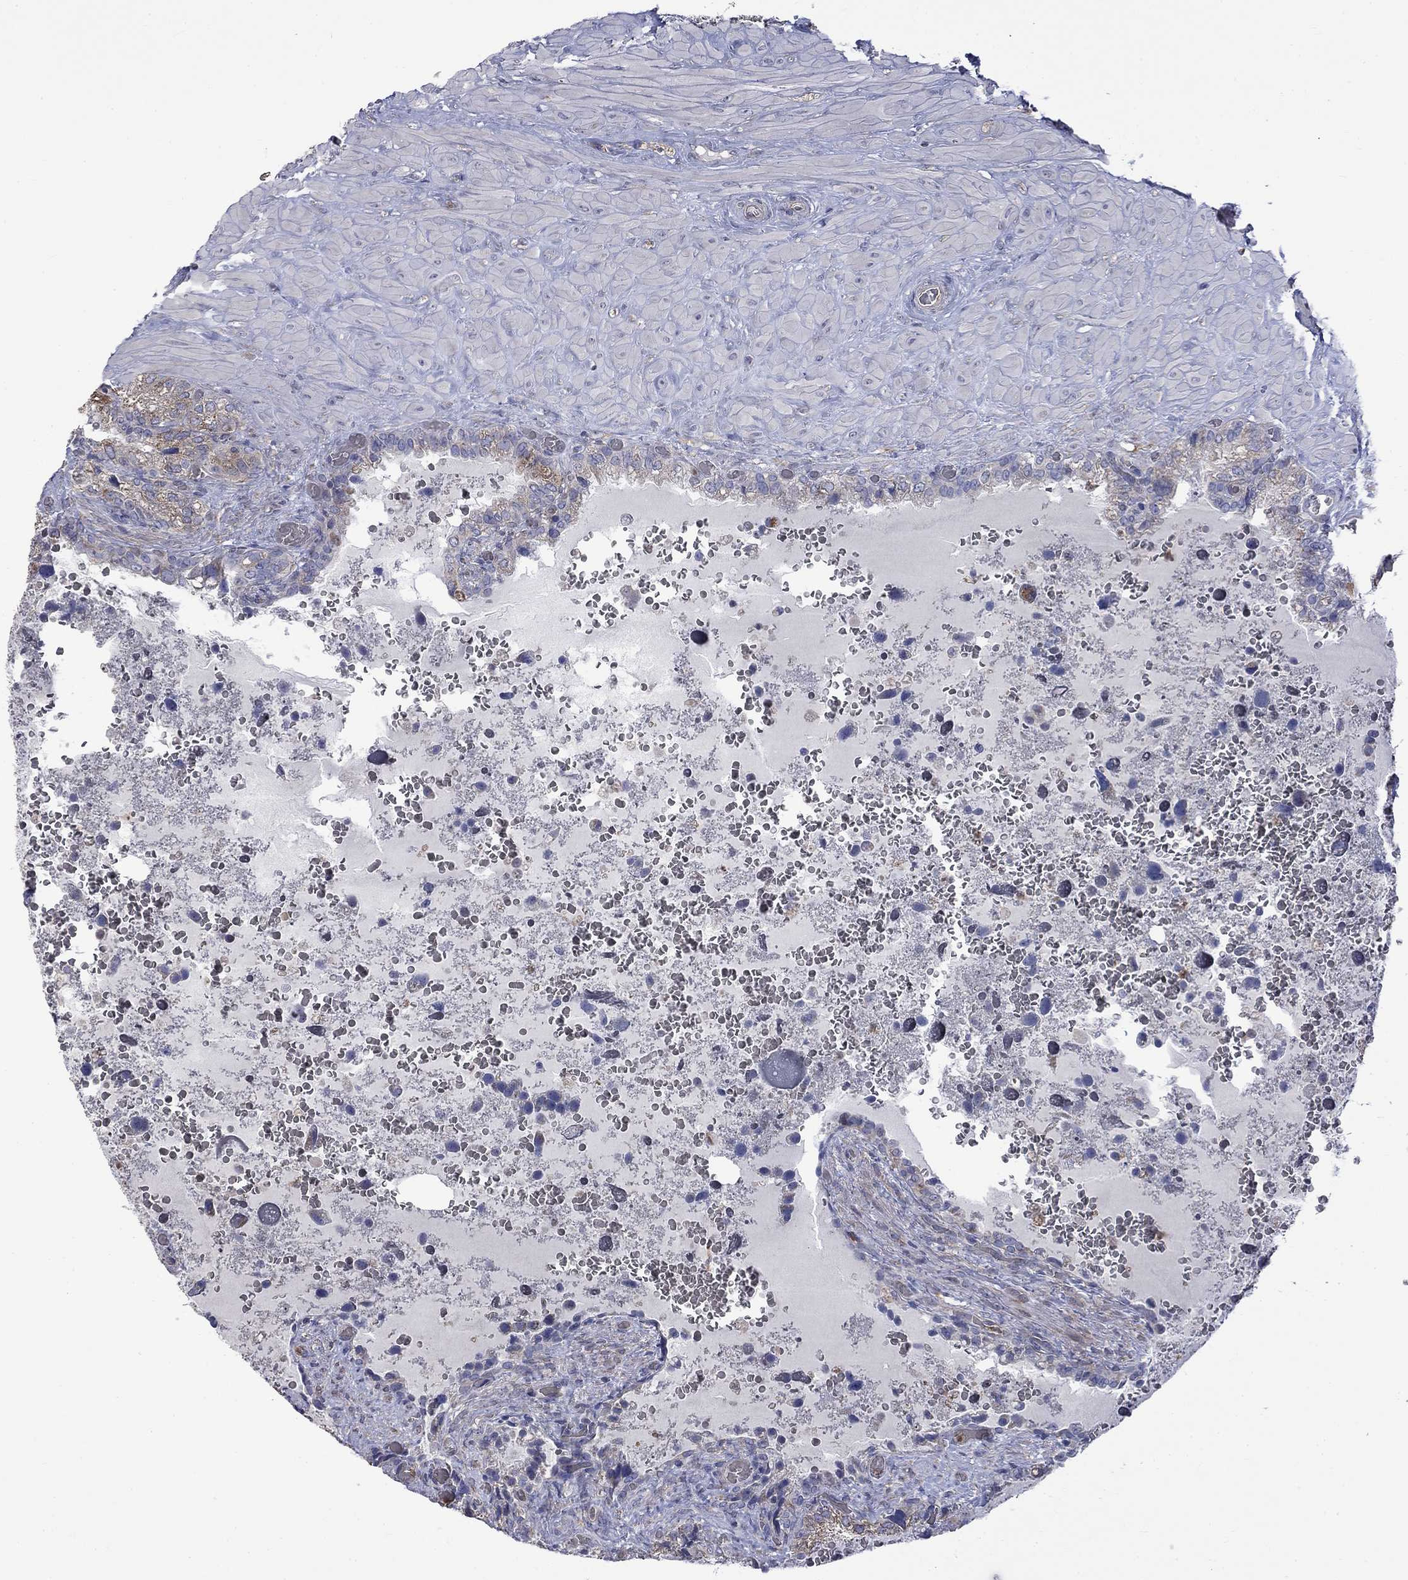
{"staining": {"intensity": "moderate", "quantity": "<25%", "location": "cytoplasmic/membranous"}, "tissue": "prostate cancer", "cell_type": "Tumor cells", "image_type": "cancer", "snomed": [{"axis": "morphology", "description": "Adenocarcinoma, NOS"}, {"axis": "topography", "description": "Prostate and seminal vesicle, NOS"}], "caption": "Immunohistochemistry (DAB) staining of human prostate cancer demonstrates moderate cytoplasmic/membranous protein staining in approximately <25% of tumor cells. Immunohistochemistry (ihc) stains the protein of interest in brown and the nuclei are stained blue.", "gene": "CAMKK2", "patient": {"sex": "male", "age": 62}}